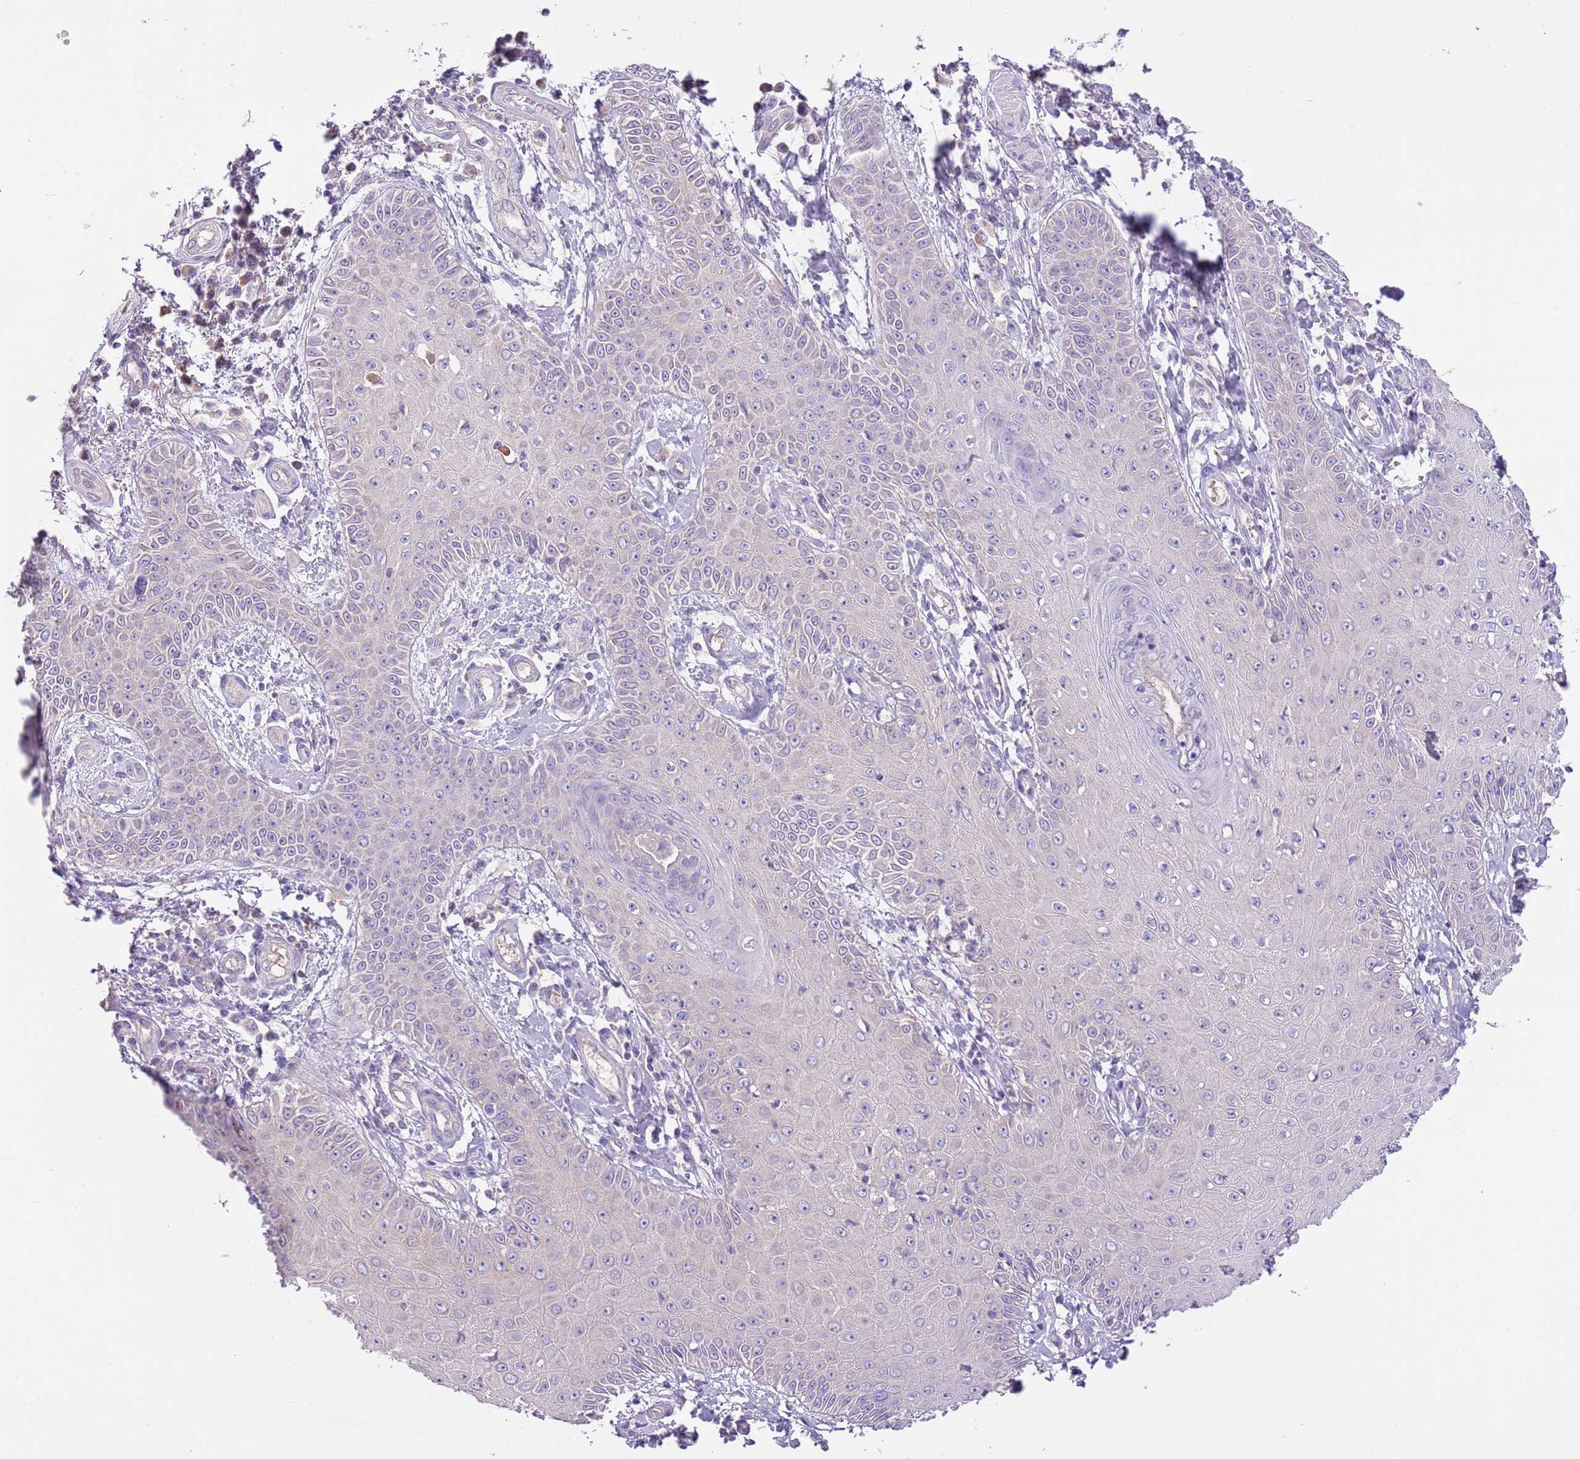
{"staining": {"intensity": "negative", "quantity": "none", "location": "none"}, "tissue": "skin cancer", "cell_type": "Tumor cells", "image_type": "cancer", "snomed": [{"axis": "morphology", "description": "Squamous cell carcinoma, NOS"}, {"axis": "topography", "description": "Skin"}], "caption": "The micrograph demonstrates no staining of tumor cells in skin cancer (squamous cell carcinoma). (IHC, brightfield microscopy, high magnification).", "gene": "HES3", "patient": {"sex": "male", "age": 70}}